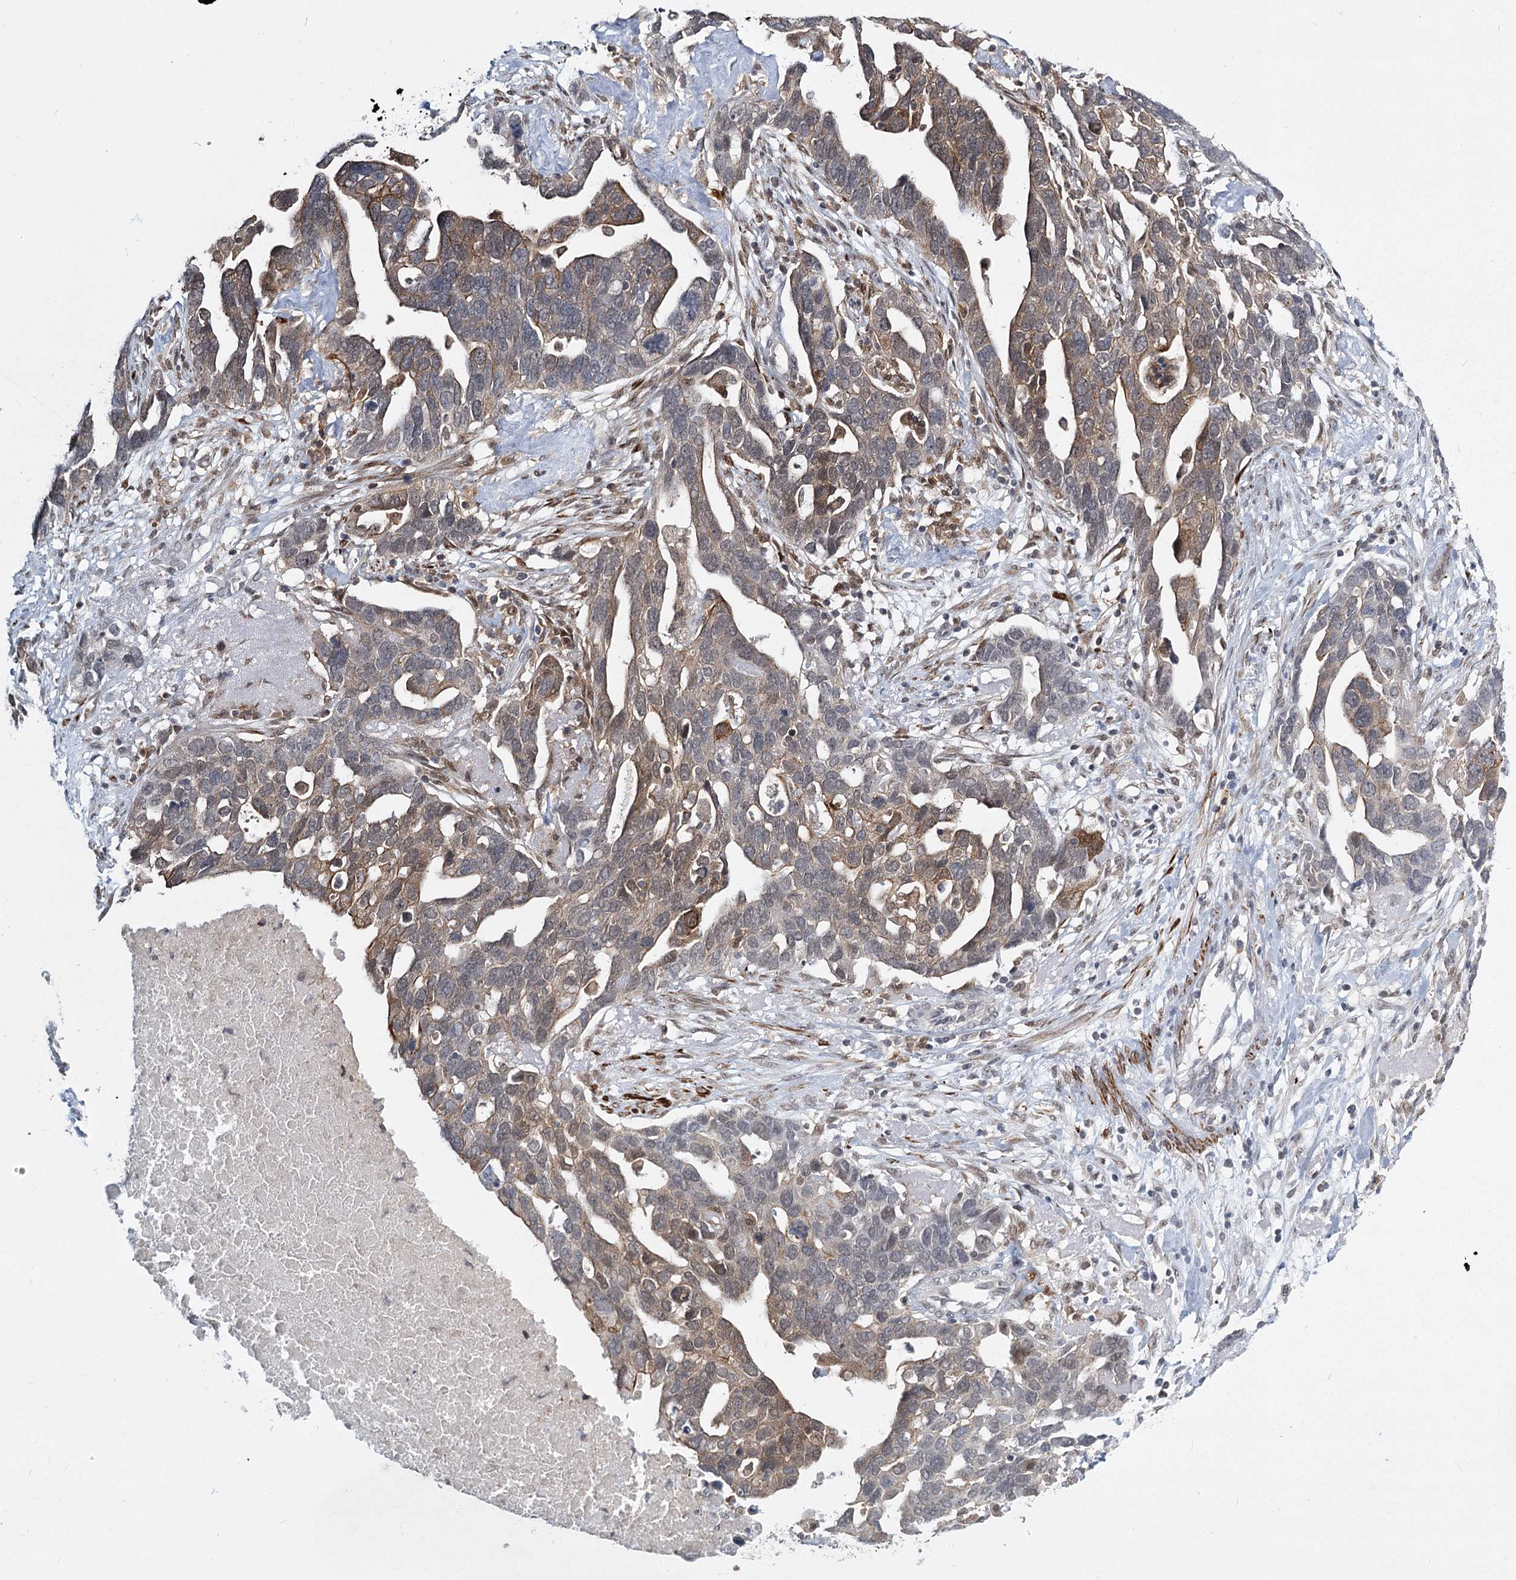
{"staining": {"intensity": "moderate", "quantity": "25%-75%", "location": "cytoplasmic/membranous"}, "tissue": "ovarian cancer", "cell_type": "Tumor cells", "image_type": "cancer", "snomed": [{"axis": "morphology", "description": "Cystadenocarcinoma, serous, NOS"}, {"axis": "topography", "description": "Ovary"}], "caption": "A medium amount of moderate cytoplasmic/membranous staining is appreciated in about 25%-75% of tumor cells in ovarian cancer tissue. (DAB IHC with brightfield microscopy, high magnification).", "gene": "TMEM70", "patient": {"sex": "female", "age": 54}}